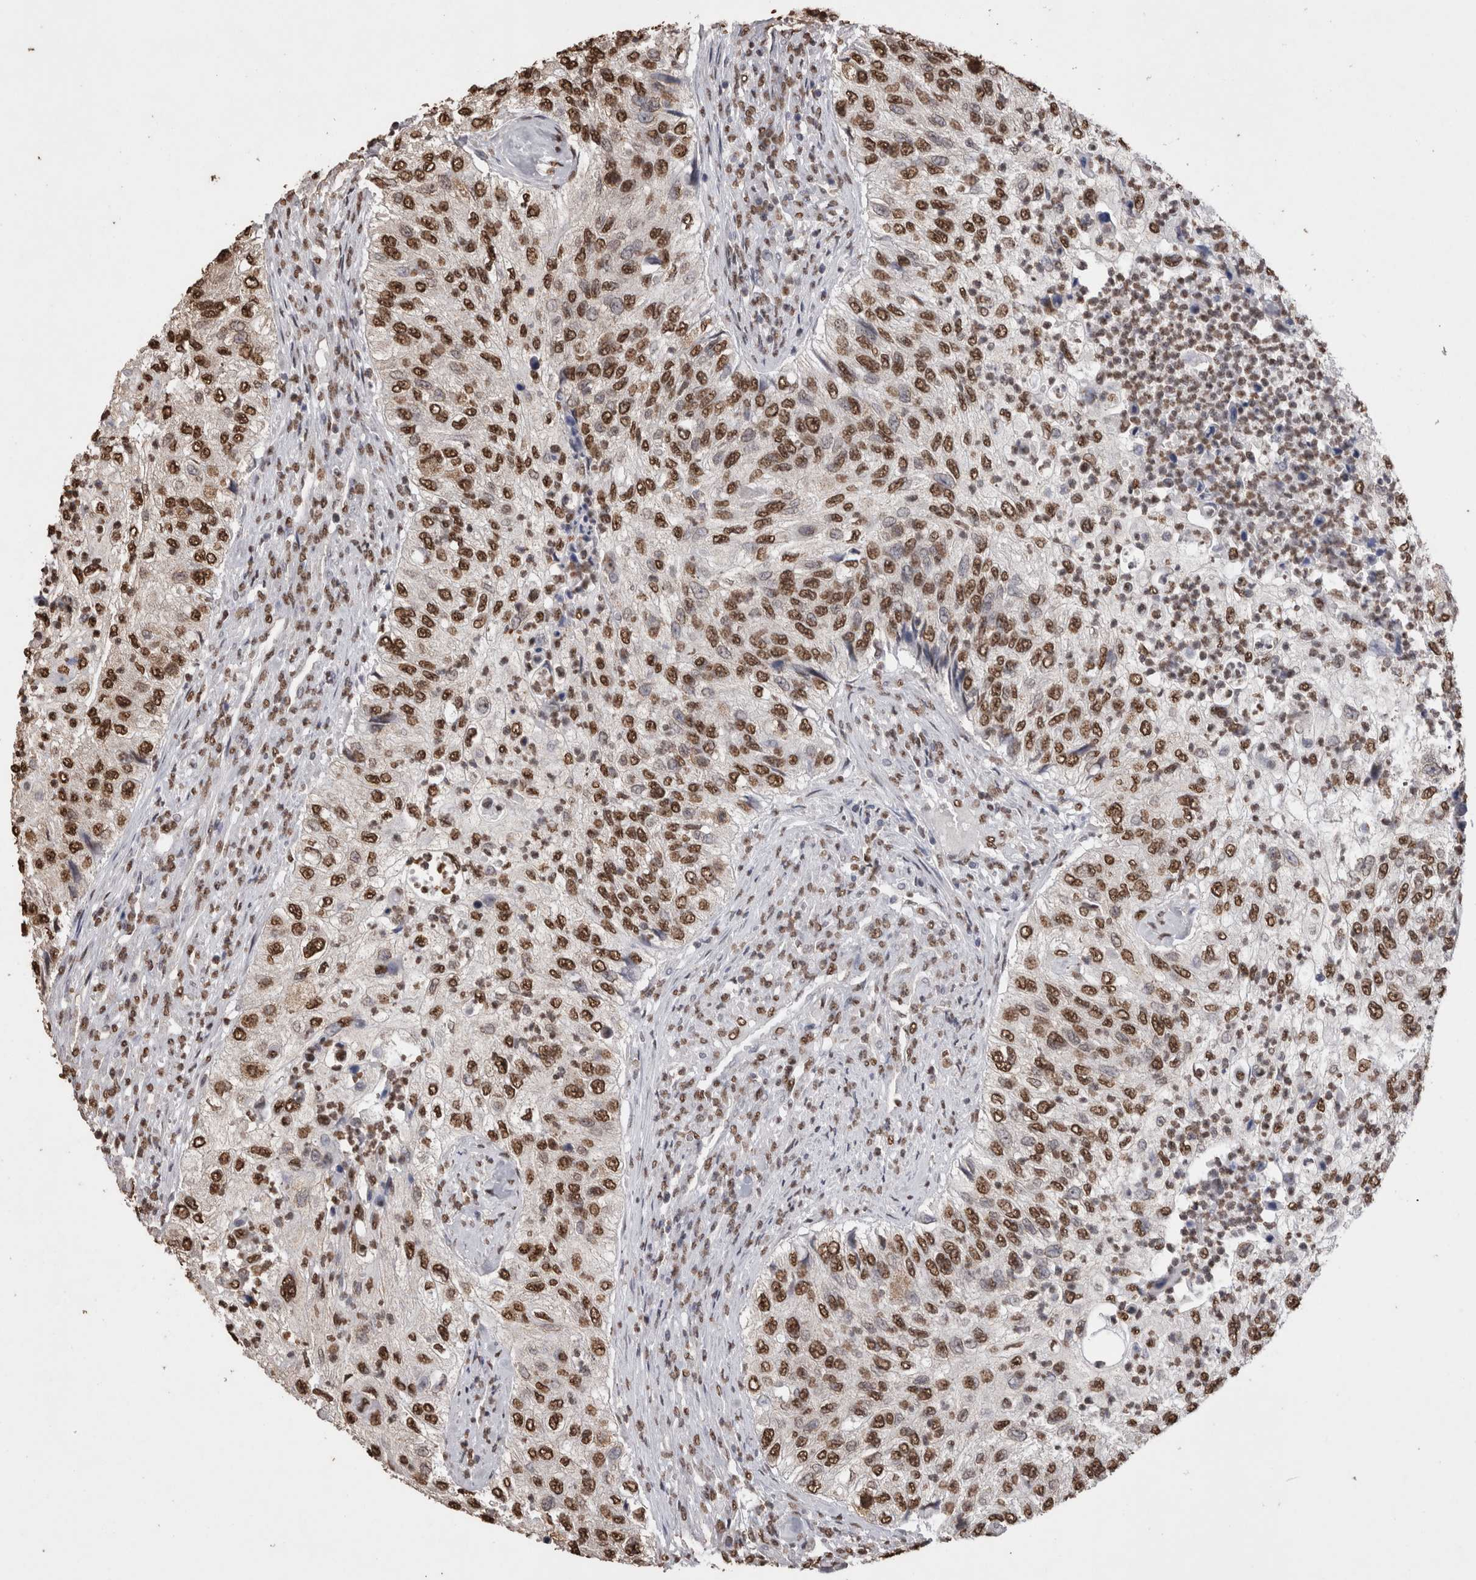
{"staining": {"intensity": "strong", "quantity": ">75%", "location": "nuclear"}, "tissue": "urothelial cancer", "cell_type": "Tumor cells", "image_type": "cancer", "snomed": [{"axis": "morphology", "description": "Urothelial carcinoma, High grade"}, {"axis": "topography", "description": "Urinary bladder"}], "caption": "This is an image of immunohistochemistry (IHC) staining of urothelial carcinoma (high-grade), which shows strong expression in the nuclear of tumor cells.", "gene": "NTHL1", "patient": {"sex": "female", "age": 60}}